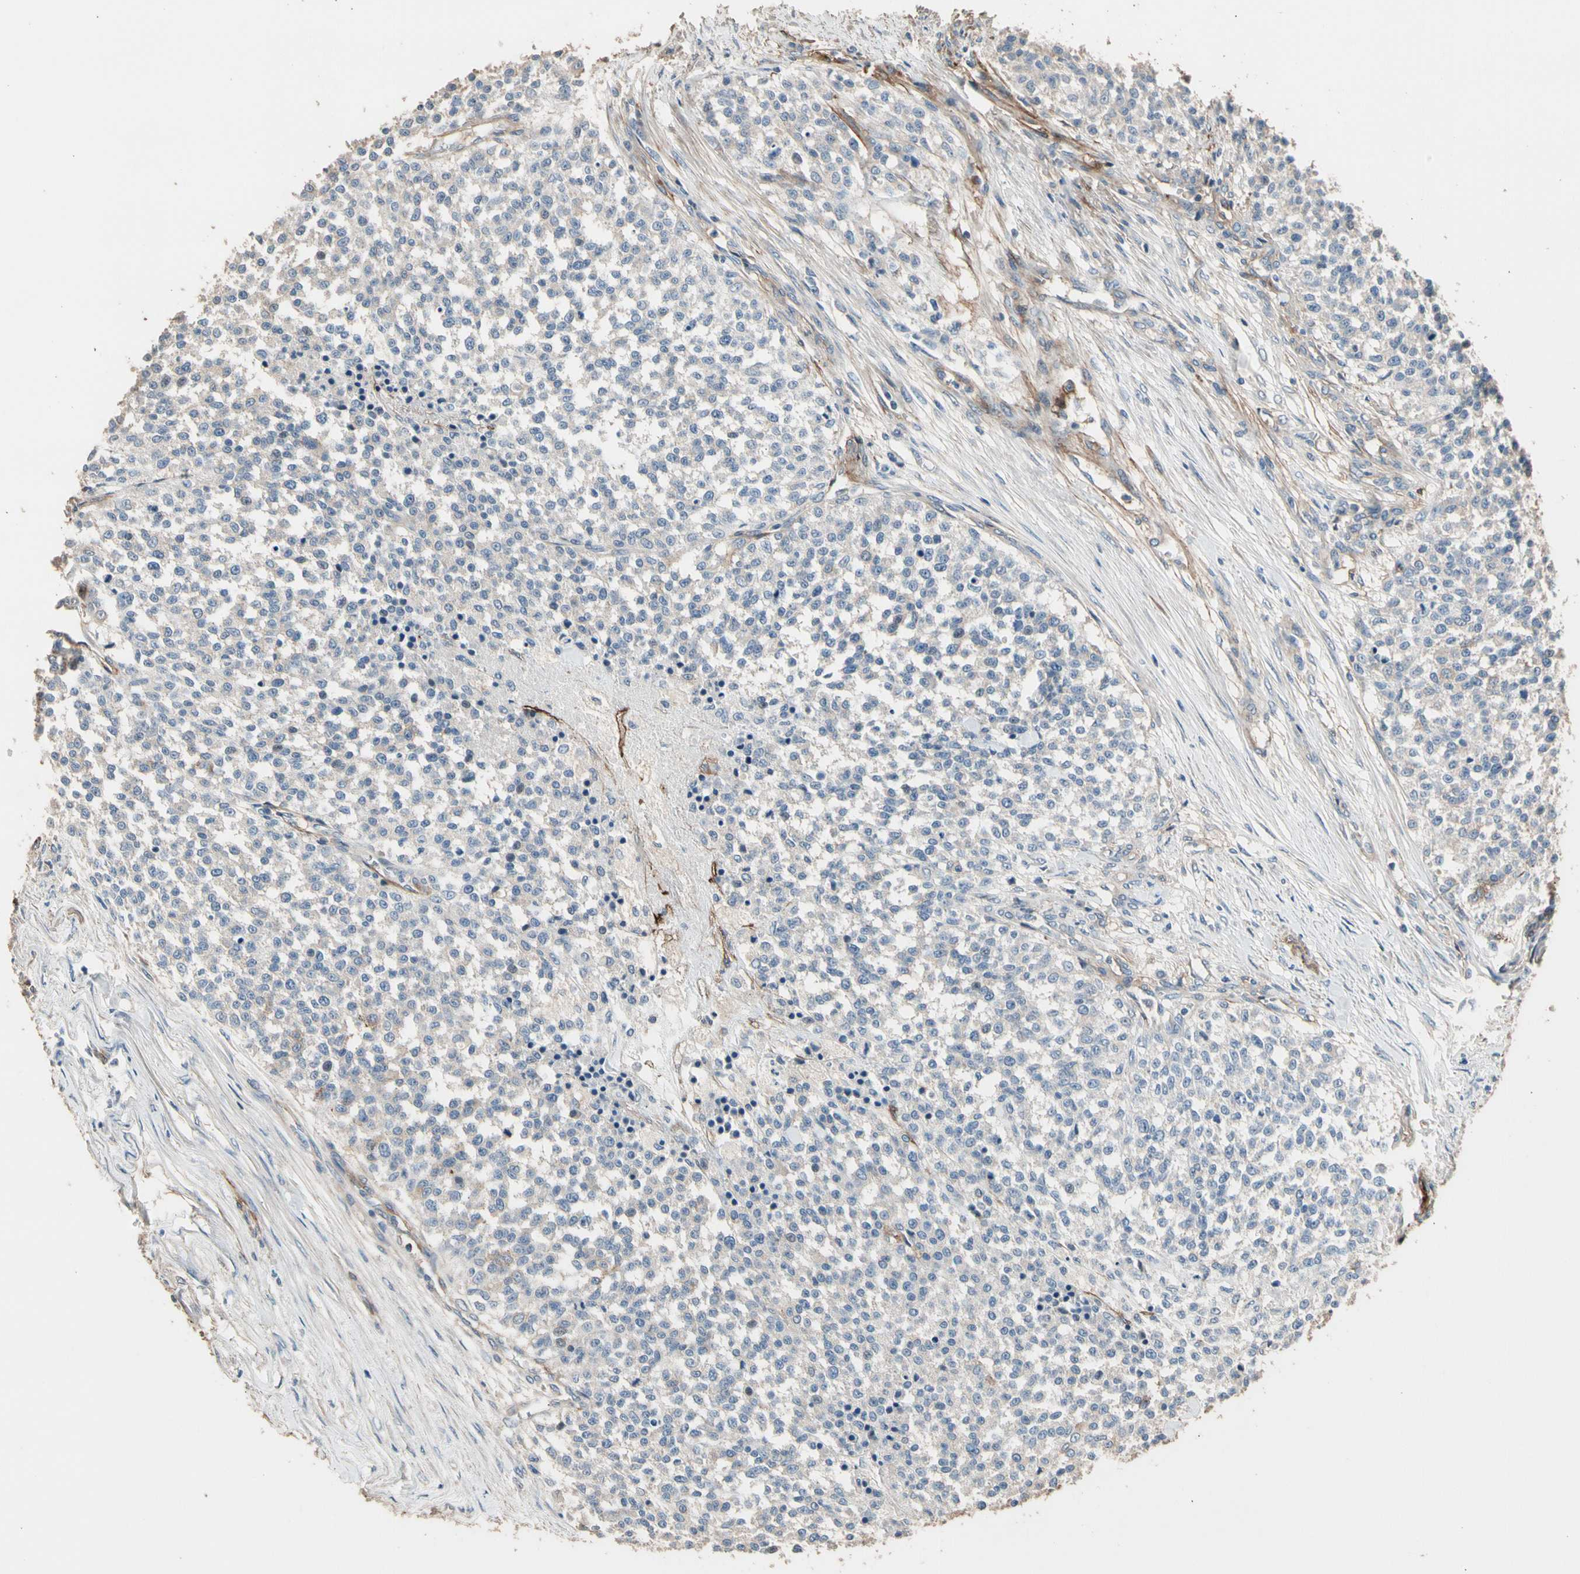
{"staining": {"intensity": "weak", "quantity": ">75%", "location": "cytoplasmic/membranous"}, "tissue": "testis cancer", "cell_type": "Tumor cells", "image_type": "cancer", "snomed": [{"axis": "morphology", "description": "Seminoma, NOS"}, {"axis": "topography", "description": "Testis"}], "caption": "This photomicrograph reveals immunohistochemistry staining of human seminoma (testis), with low weak cytoplasmic/membranous expression in approximately >75% of tumor cells.", "gene": "SUSD2", "patient": {"sex": "male", "age": 59}}